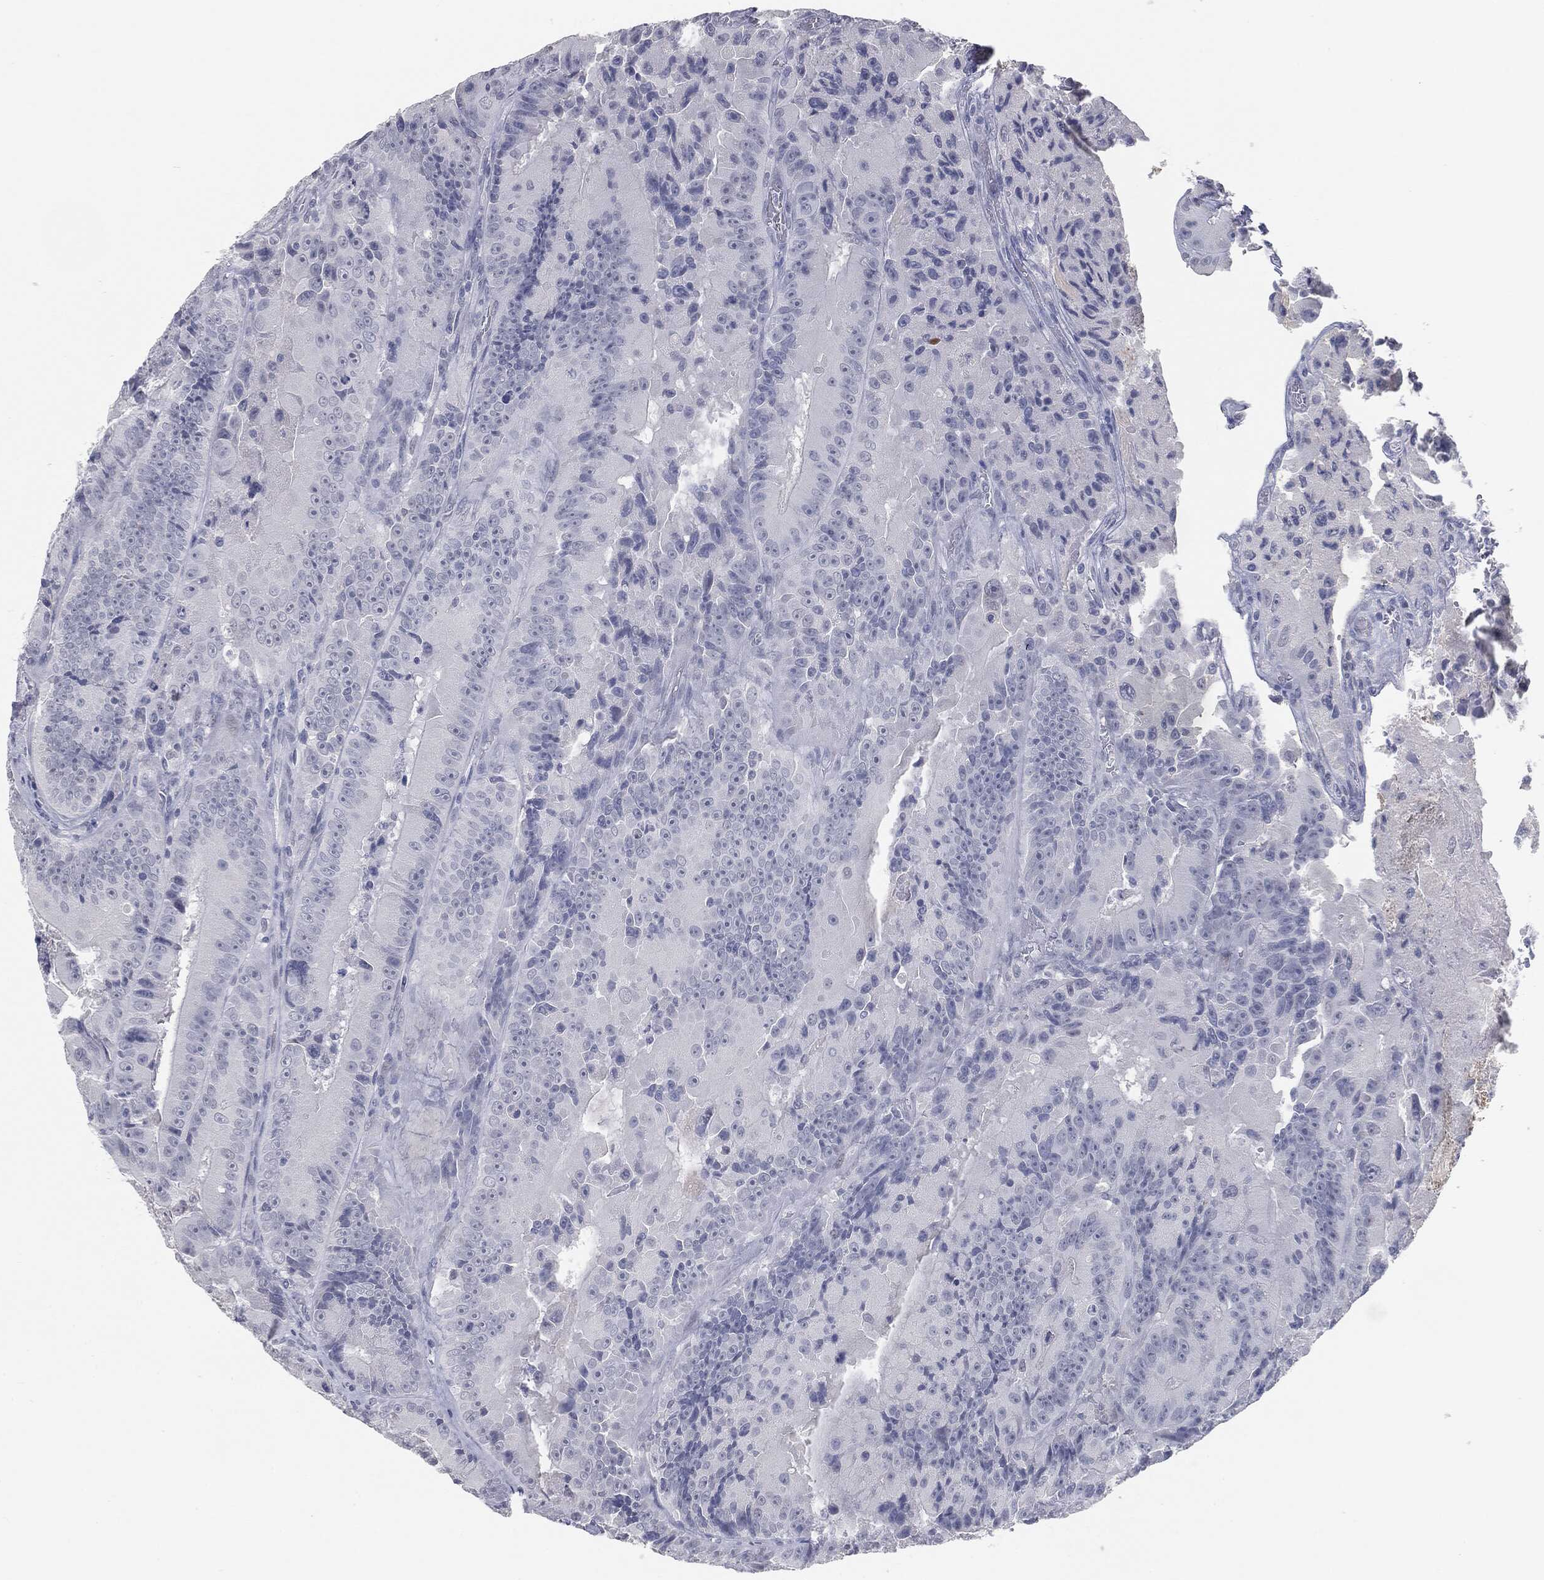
{"staining": {"intensity": "negative", "quantity": "none", "location": "none"}, "tissue": "colorectal cancer", "cell_type": "Tumor cells", "image_type": "cancer", "snomed": [{"axis": "morphology", "description": "Adenocarcinoma, NOS"}, {"axis": "topography", "description": "Colon"}], "caption": "Immunohistochemistry histopathology image of human colorectal cancer stained for a protein (brown), which demonstrates no expression in tumor cells.", "gene": "PRAME", "patient": {"sex": "female", "age": 86}}